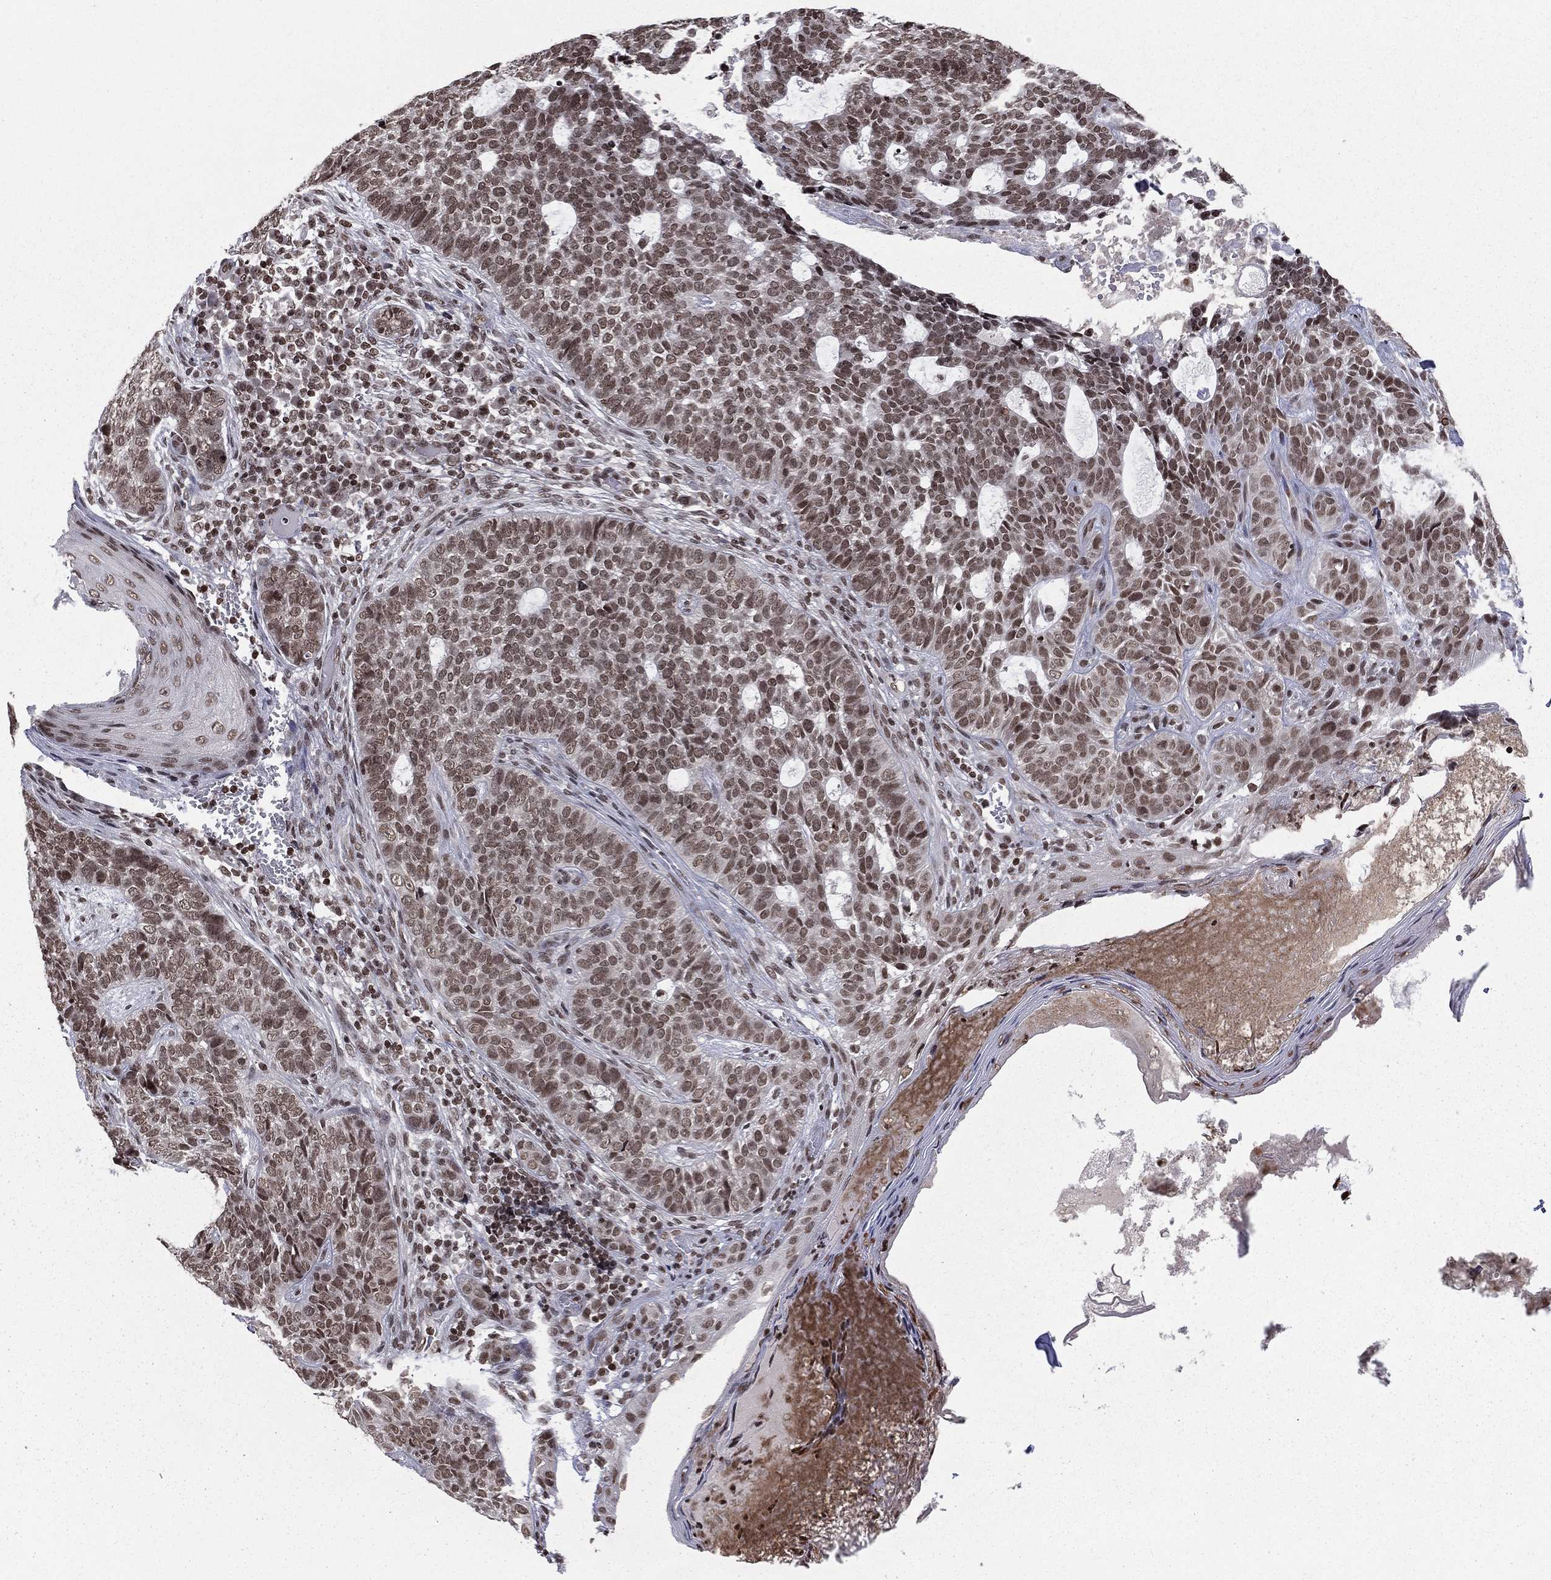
{"staining": {"intensity": "moderate", "quantity": ">75%", "location": "nuclear"}, "tissue": "skin cancer", "cell_type": "Tumor cells", "image_type": "cancer", "snomed": [{"axis": "morphology", "description": "Basal cell carcinoma"}, {"axis": "topography", "description": "Skin"}], "caption": "Moderate nuclear protein positivity is present in about >75% of tumor cells in skin cancer.", "gene": "RFX7", "patient": {"sex": "female", "age": 69}}